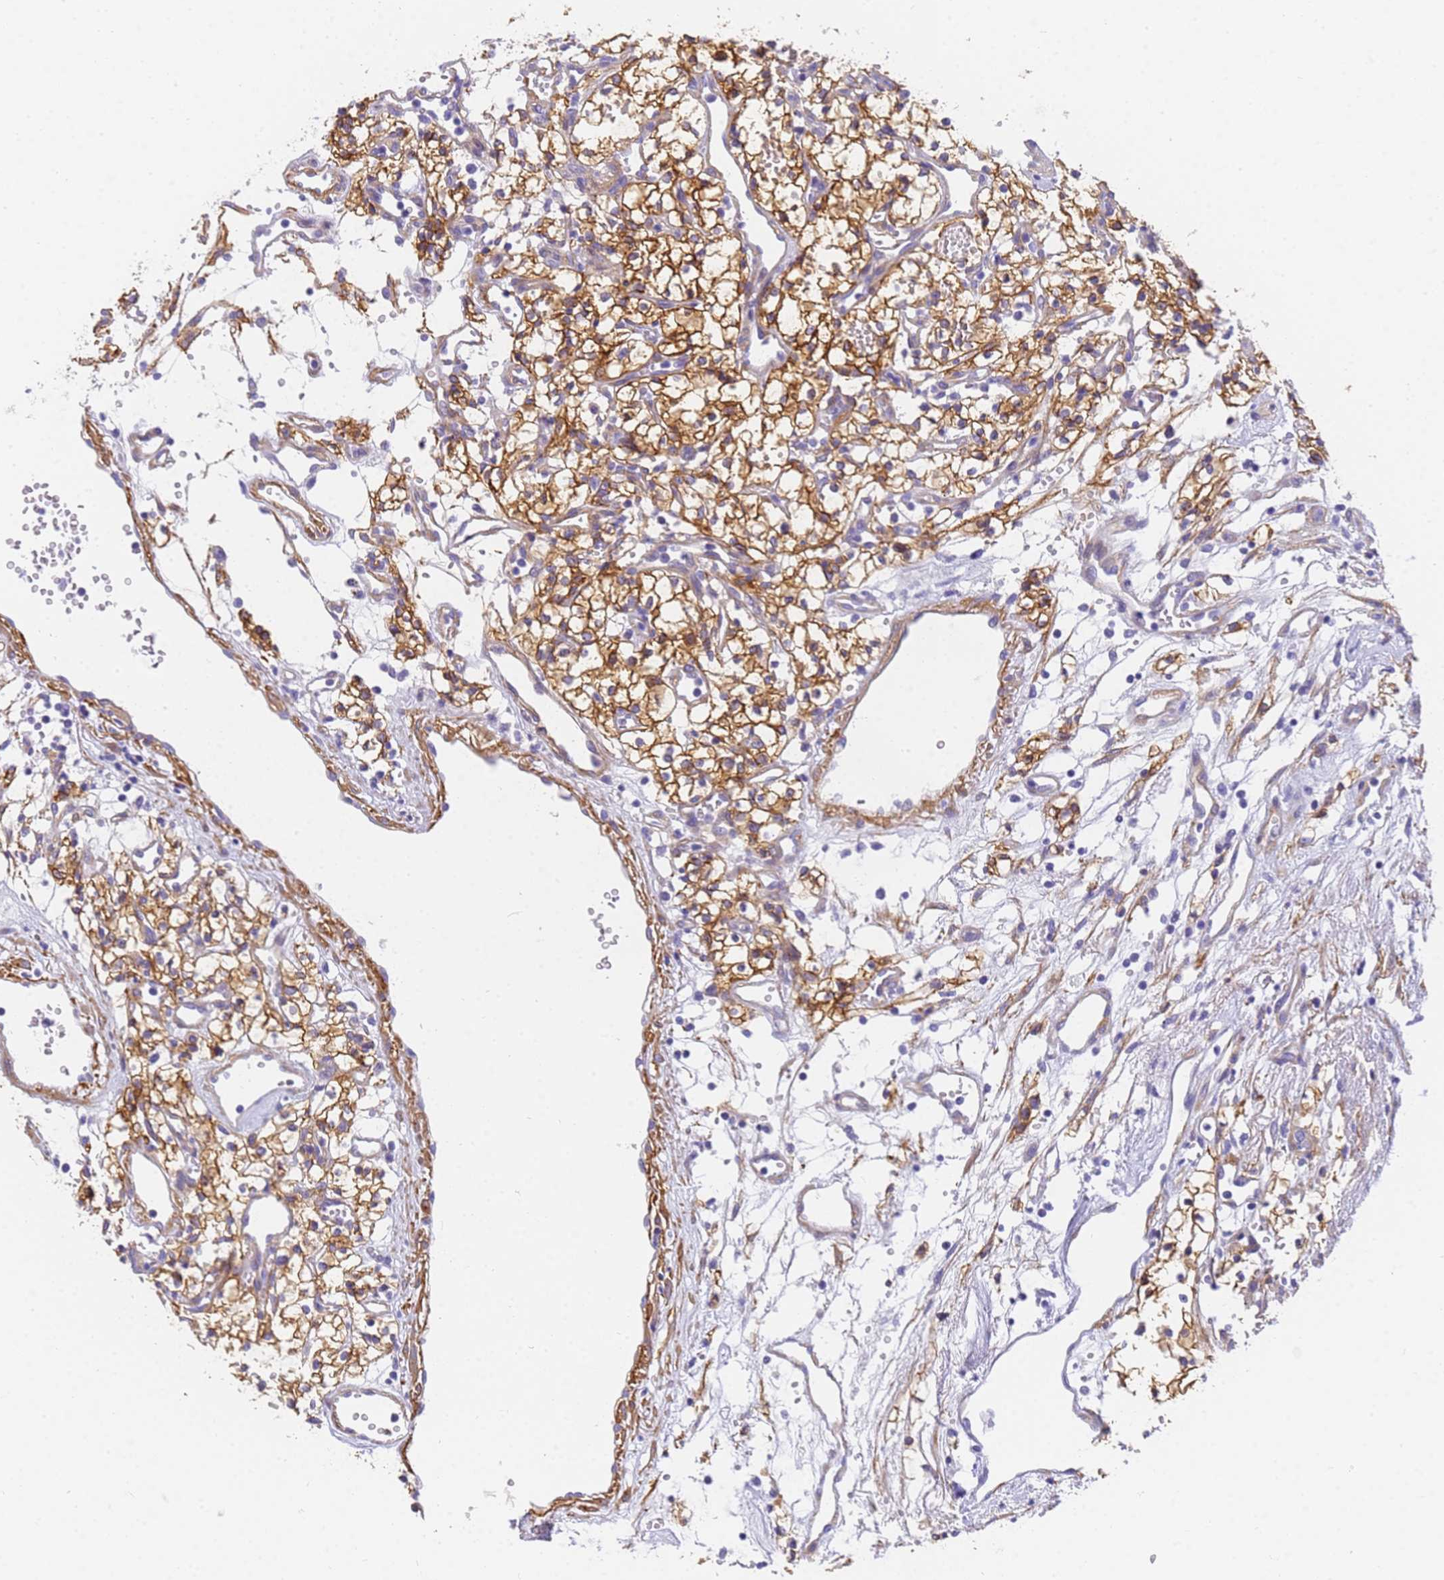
{"staining": {"intensity": "moderate", "quantity": ">75%", "location": "cytoplasmic/membranous"}, "tissue": "renal cancer", "cell_type": "Tumor cells", "image_type": "cancer", "snomed": [{"axis": "morphology", "description": "Adenocarcinoma, NOS"}, {"axis": "topography", "description": "Kidney"}], "caption": "About >75% of tumor cells in adenocarcinoma (renal) display moderate cytoplasmic/membranous protein staining as visualized by brown immunohistochemical staining.", "gene": "MVB12A", "patient": {"sex": "male", "age": 59}}